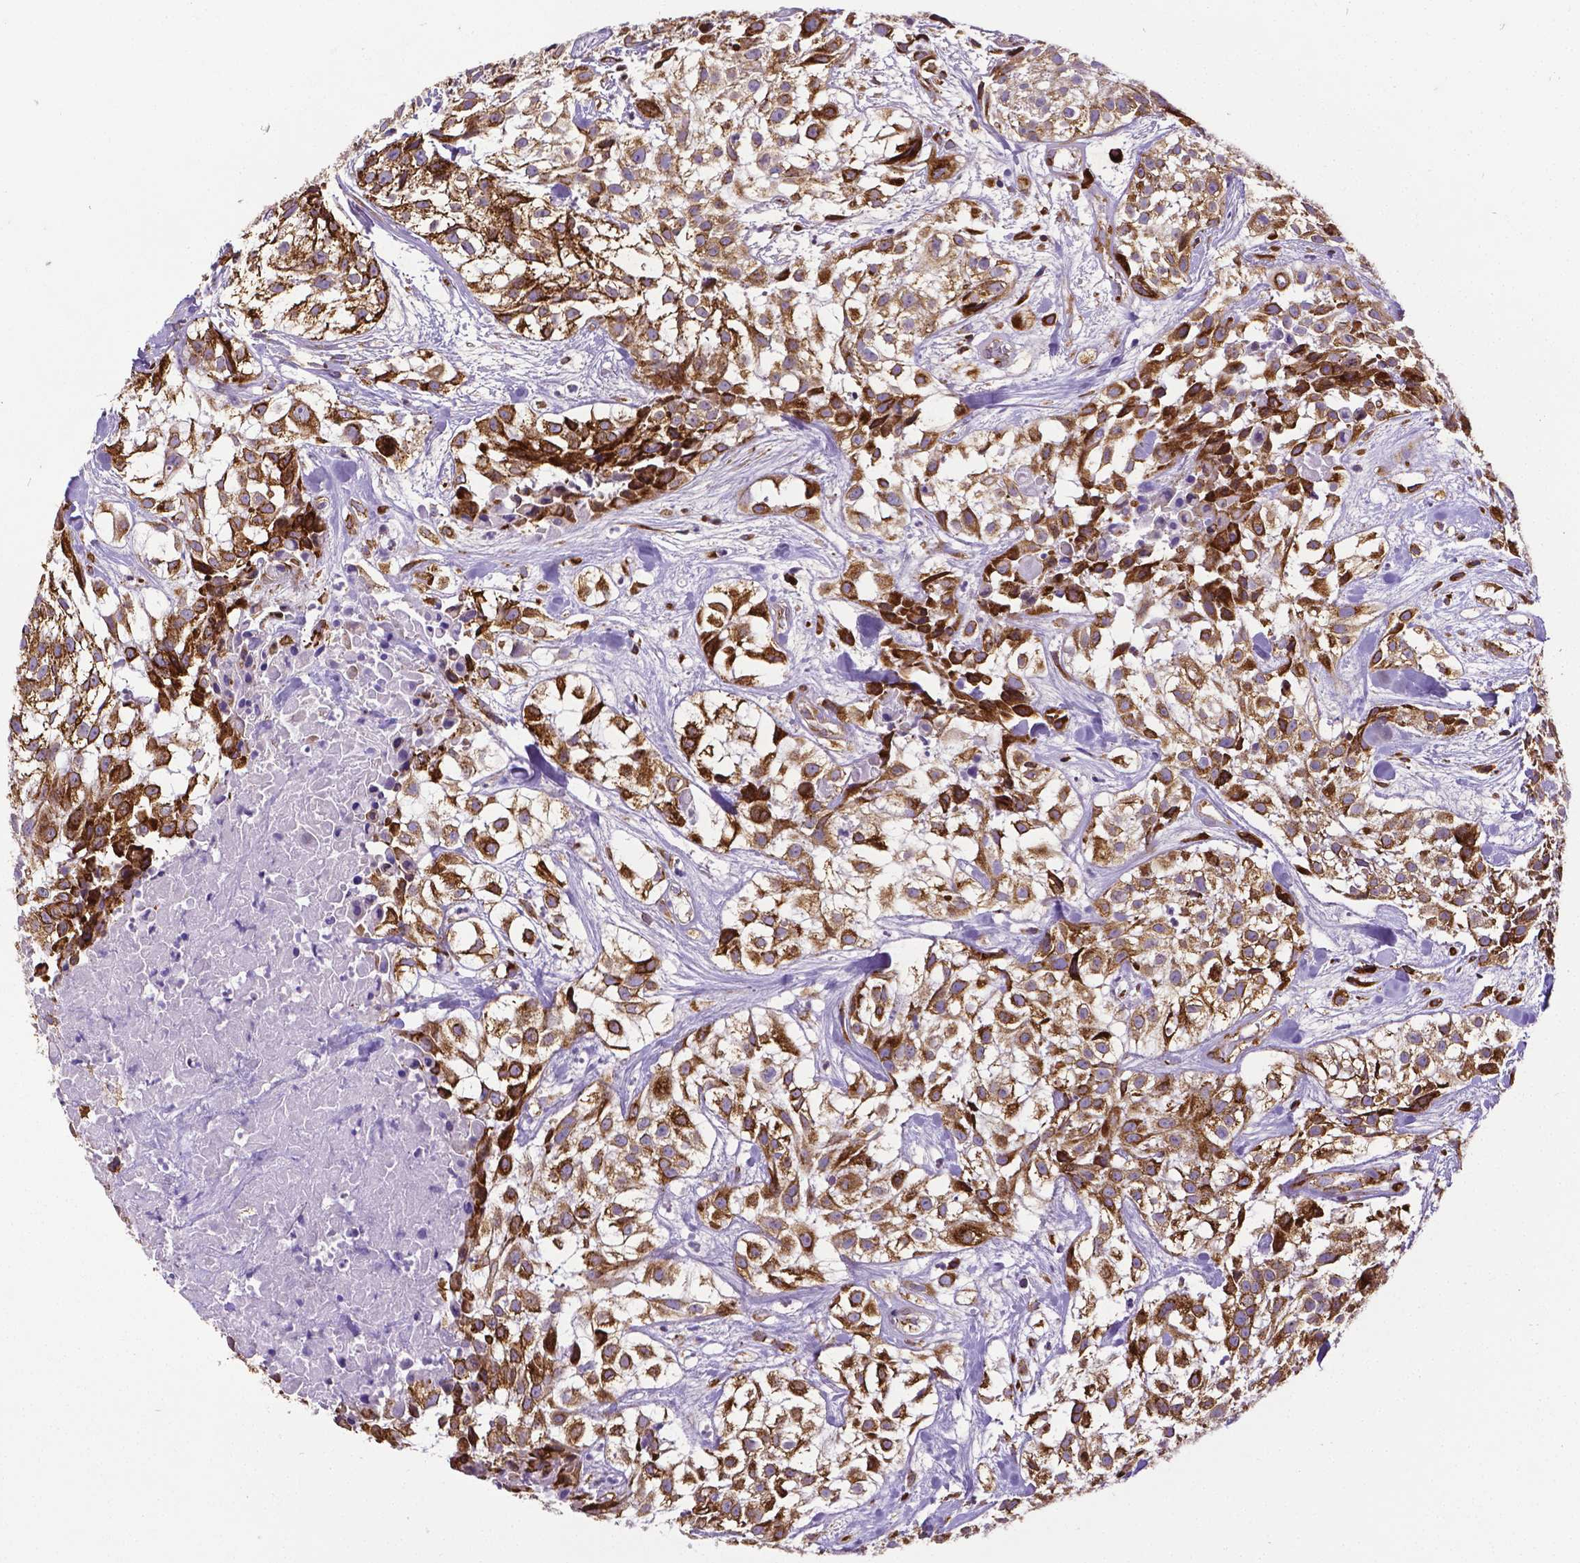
{"staining": {"intensity": "strong", "quantity": "25%-75%", "location": "cytoplasmic/membranous"}, "tissue": "urothelial cancer", "cell_type": "Tumor cells", "image_type": "cancer", "snomed": [{"axis": "morphology", "description": "Urothelial carcinoma, High grade"}, {"axis": "topography", "description": "Urinary bladder"}], "caption": "Strong cytoplasmic/membranous expression is present in about 25%-75% of tumor cells in urothelial carcinoma (high-grade).", "gene": "MTDH", "patient": {"sex": "male", "age": 56}}